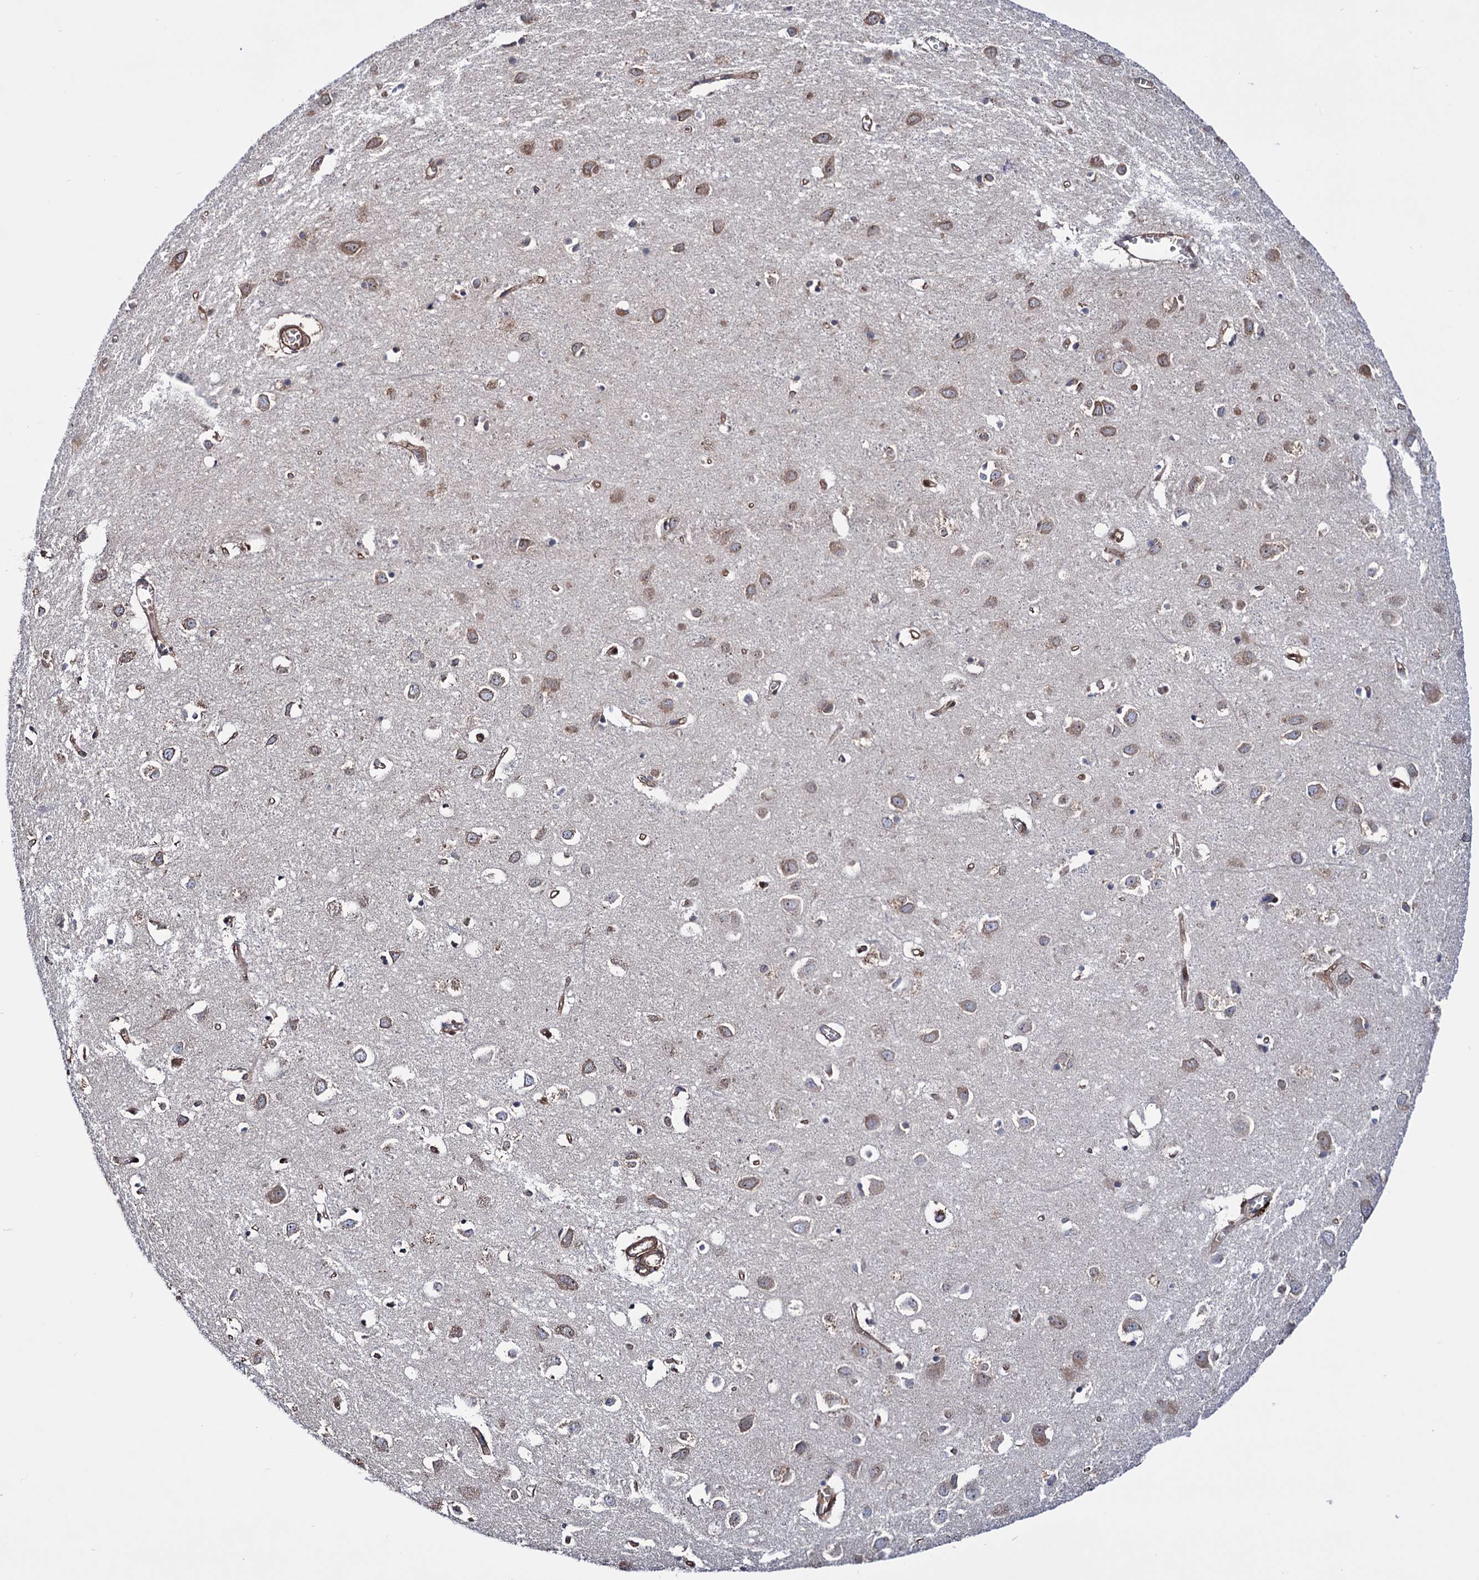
{"staining": {"intensity": "moderate", "quantity": ">75%", "location": "cytoplasmic/membranous"}, "tissue": "cerebral cortex", "cell_type": "Endothelial cells", "image_type": "normal", "snomed": [{"axis": "morphology", "description": "Normal tissue, NOS"}, {"axis": "topography", "description": "Cerebral cortex"}], "caption": "Human cerebral cortex stained with a brown dye displays moderate cytoplasmic/membranous positive staining in about >75% of endothelial cells.", "gene": "FERMT2", "patient": {"sex": "female", "age": 64}}